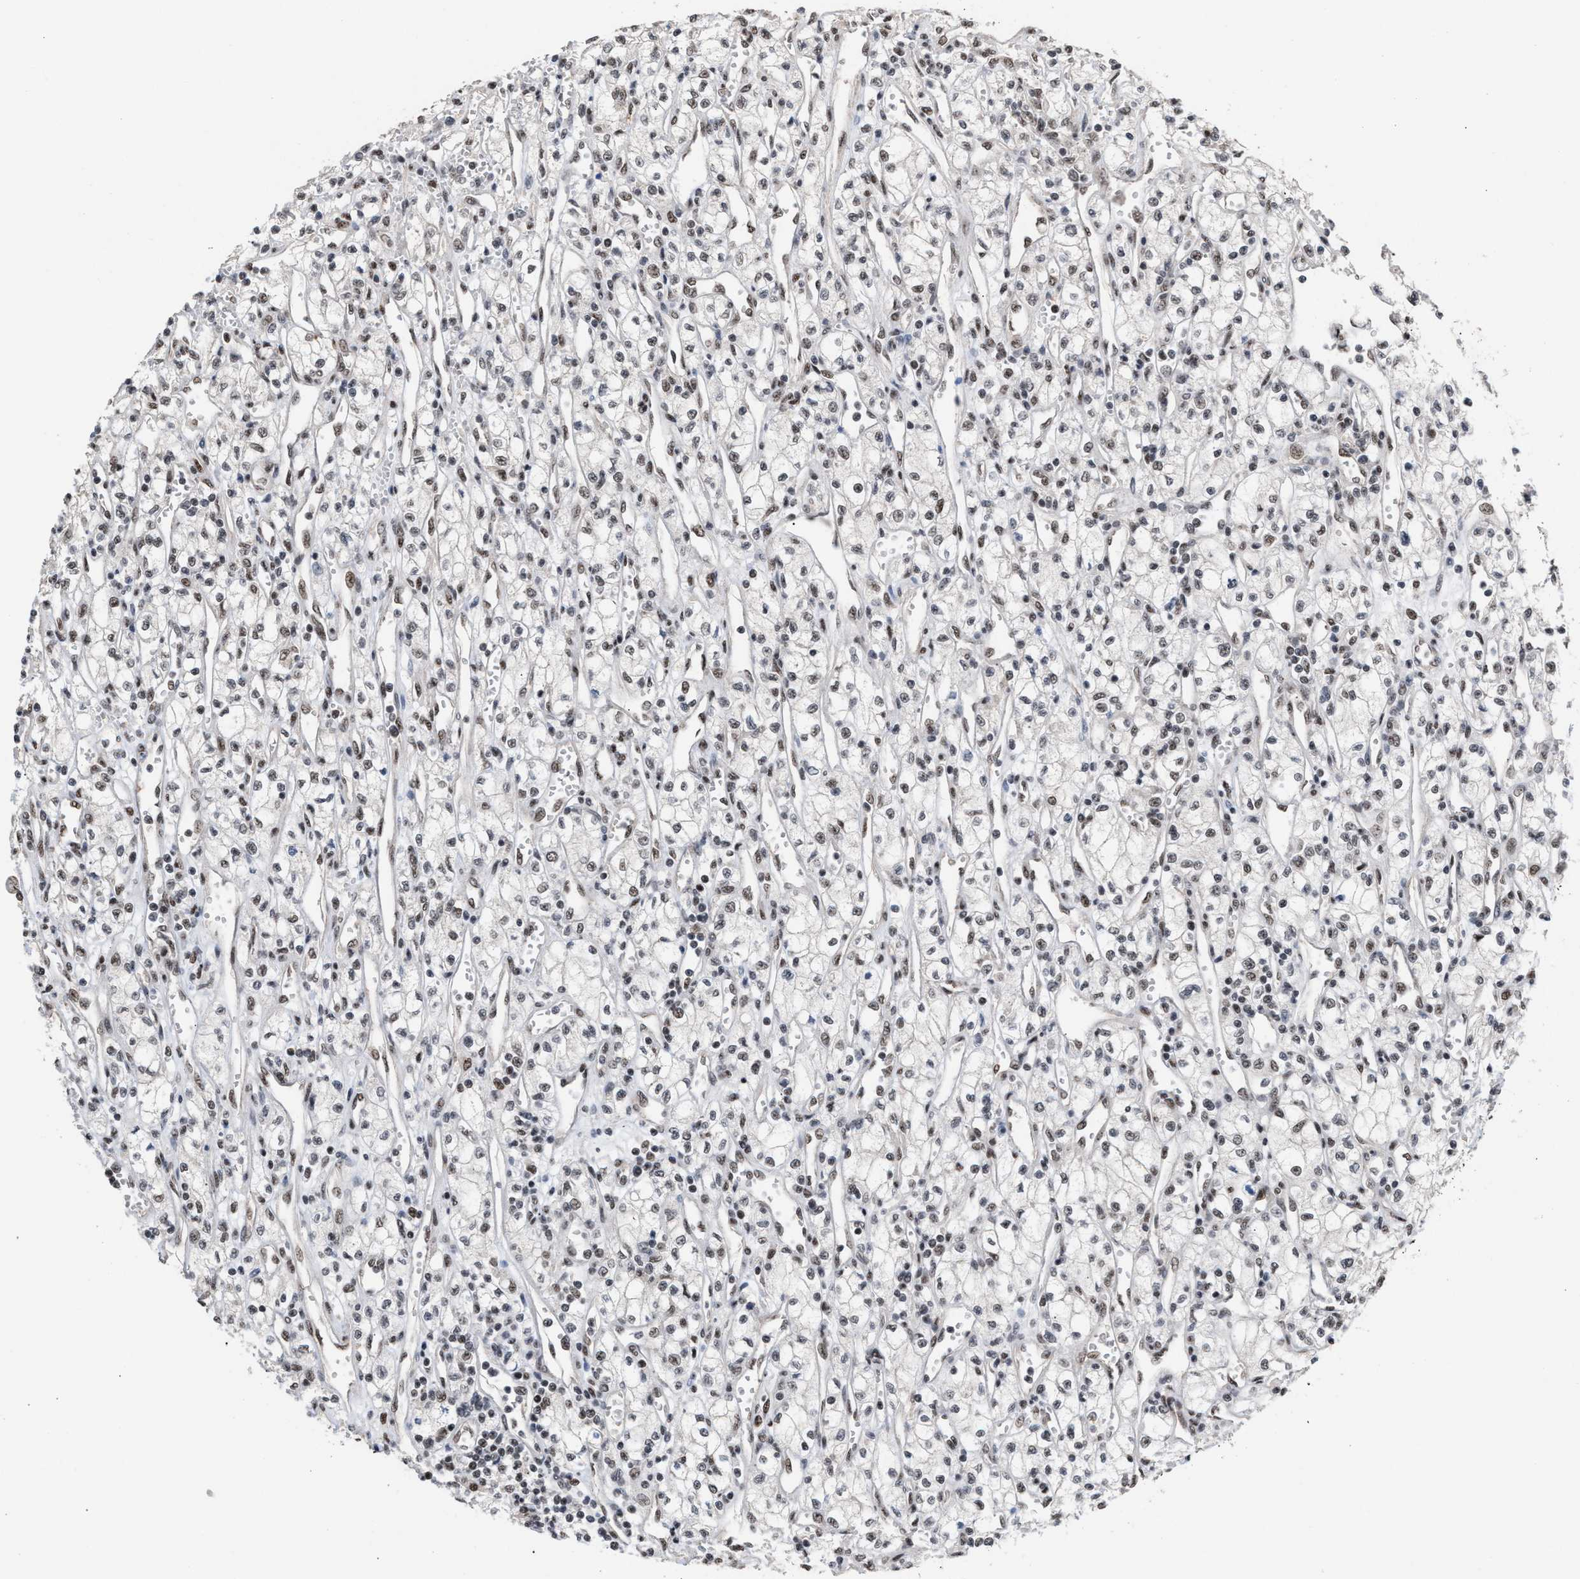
{"staining": {"intensity": "weak", "quantity": "25%-75%", "location": "nuclear"}, "tissue": "renal cancer", "cell_type": "Tumor cells", "image_type": "cancer", "snomed": [{"axis": "morphology", "description": "Adenocarcinoma, NOS"}, {"axis": "topography", "description": "Kidney"}], "caption": "Protein staining exhibits weak nuclear staining in about 25%-75% of tumor cells in adenocarcinoma (renal).", "gene": "EIF4A3", "patient": {"sex": "male", "age": 59}}